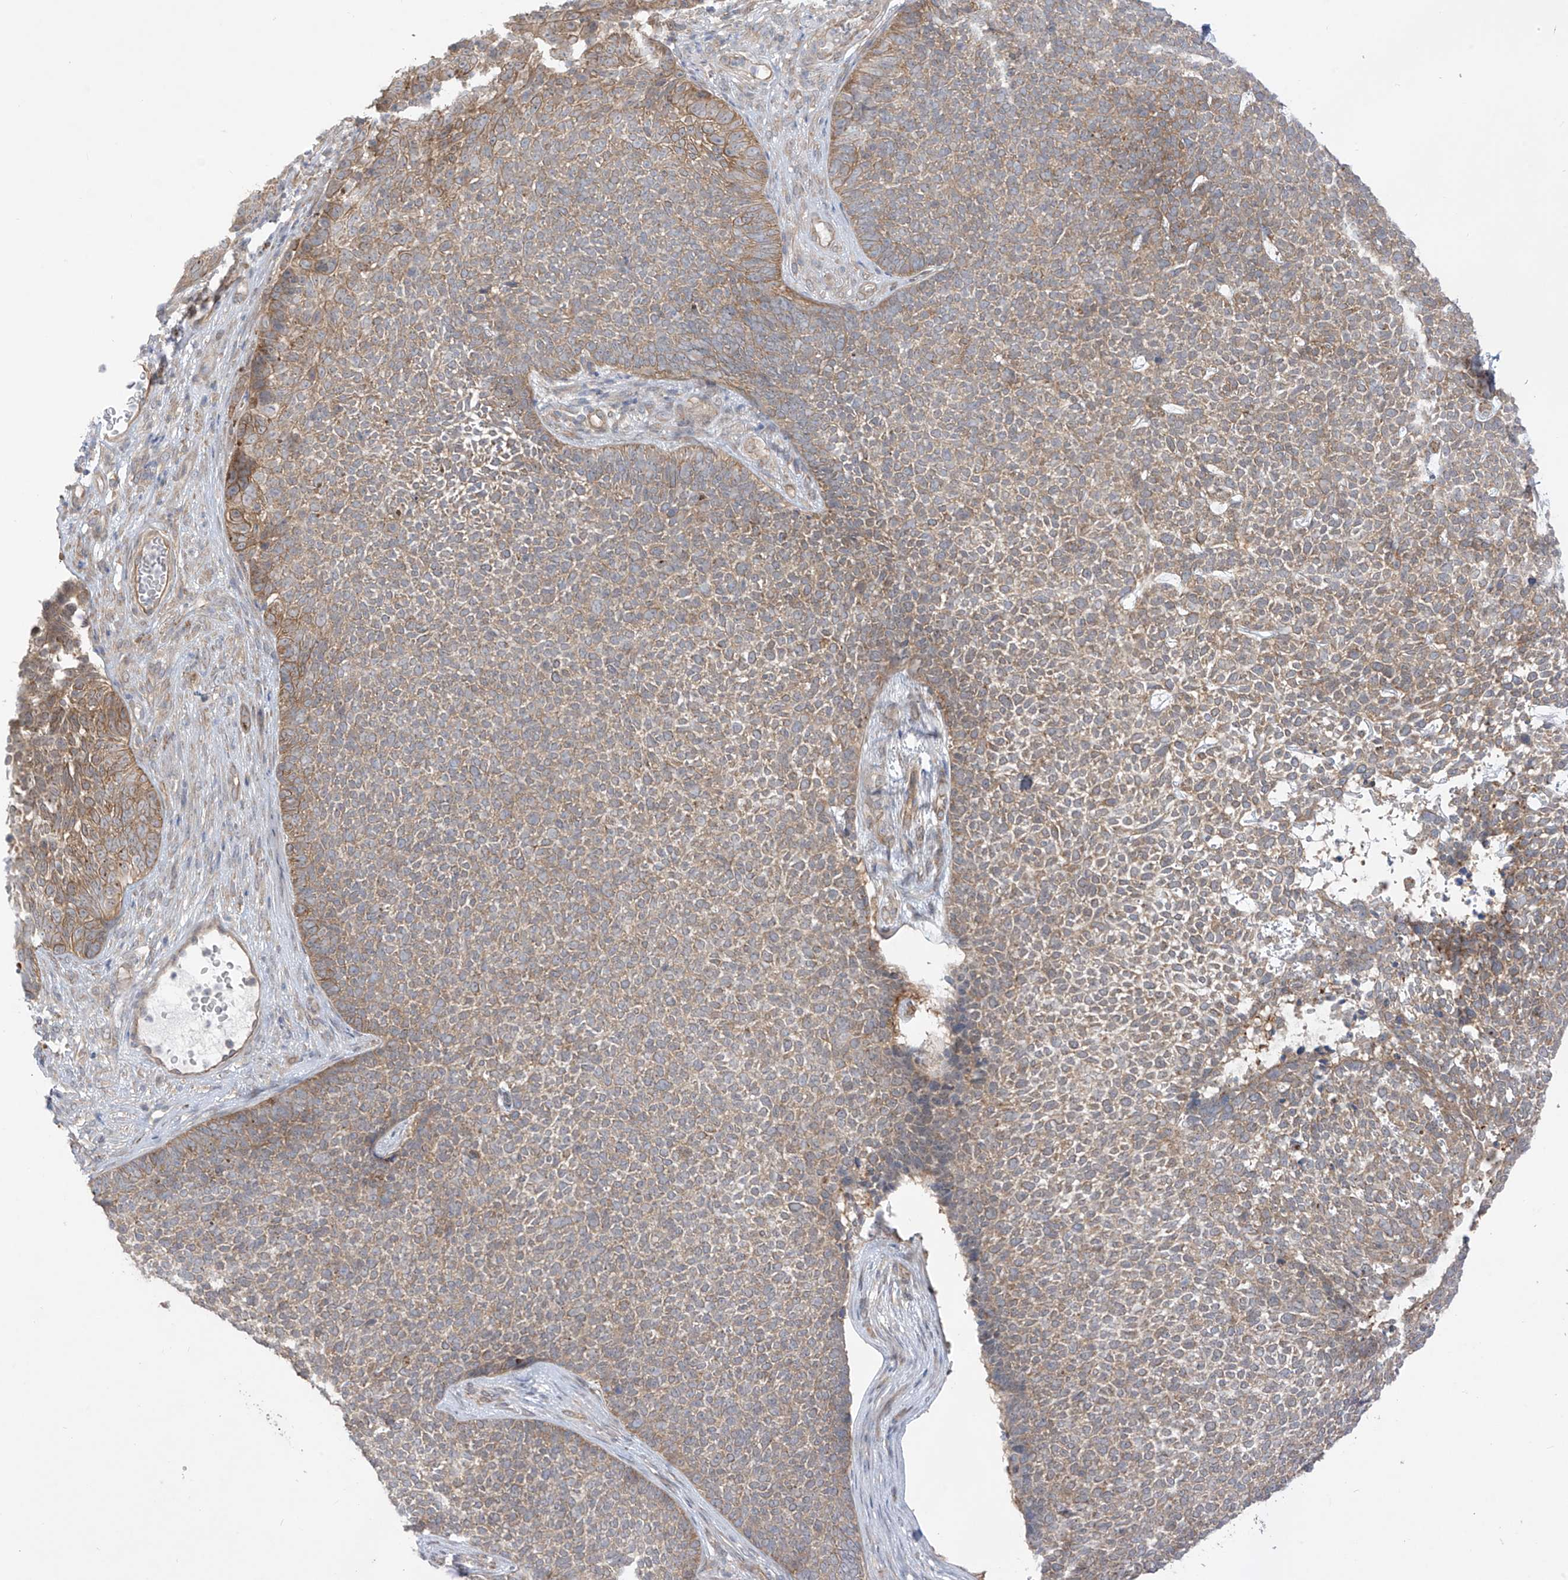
{"staining": {"intensity": "moderate", "quantity": "25%-75%", "location": "cytoplasmic/membranous"}, "tissue": "skin cancer", "cell_type": "Tumor cells", "image_type": "cancer", "snomed": [{"axis": "morphology", "description": "Basal cell carcinoma"}, {"axis": "topography", "description": "Skin"}], "caption": "Skin cancer was stained to show a protein in brown. There is medium levels of moderate cytoplasmic/membranous expression in approximately 25%-75% of tumor cells.", "gene": "EIPR1", "patient": {"sex": "female", "age": 84}}